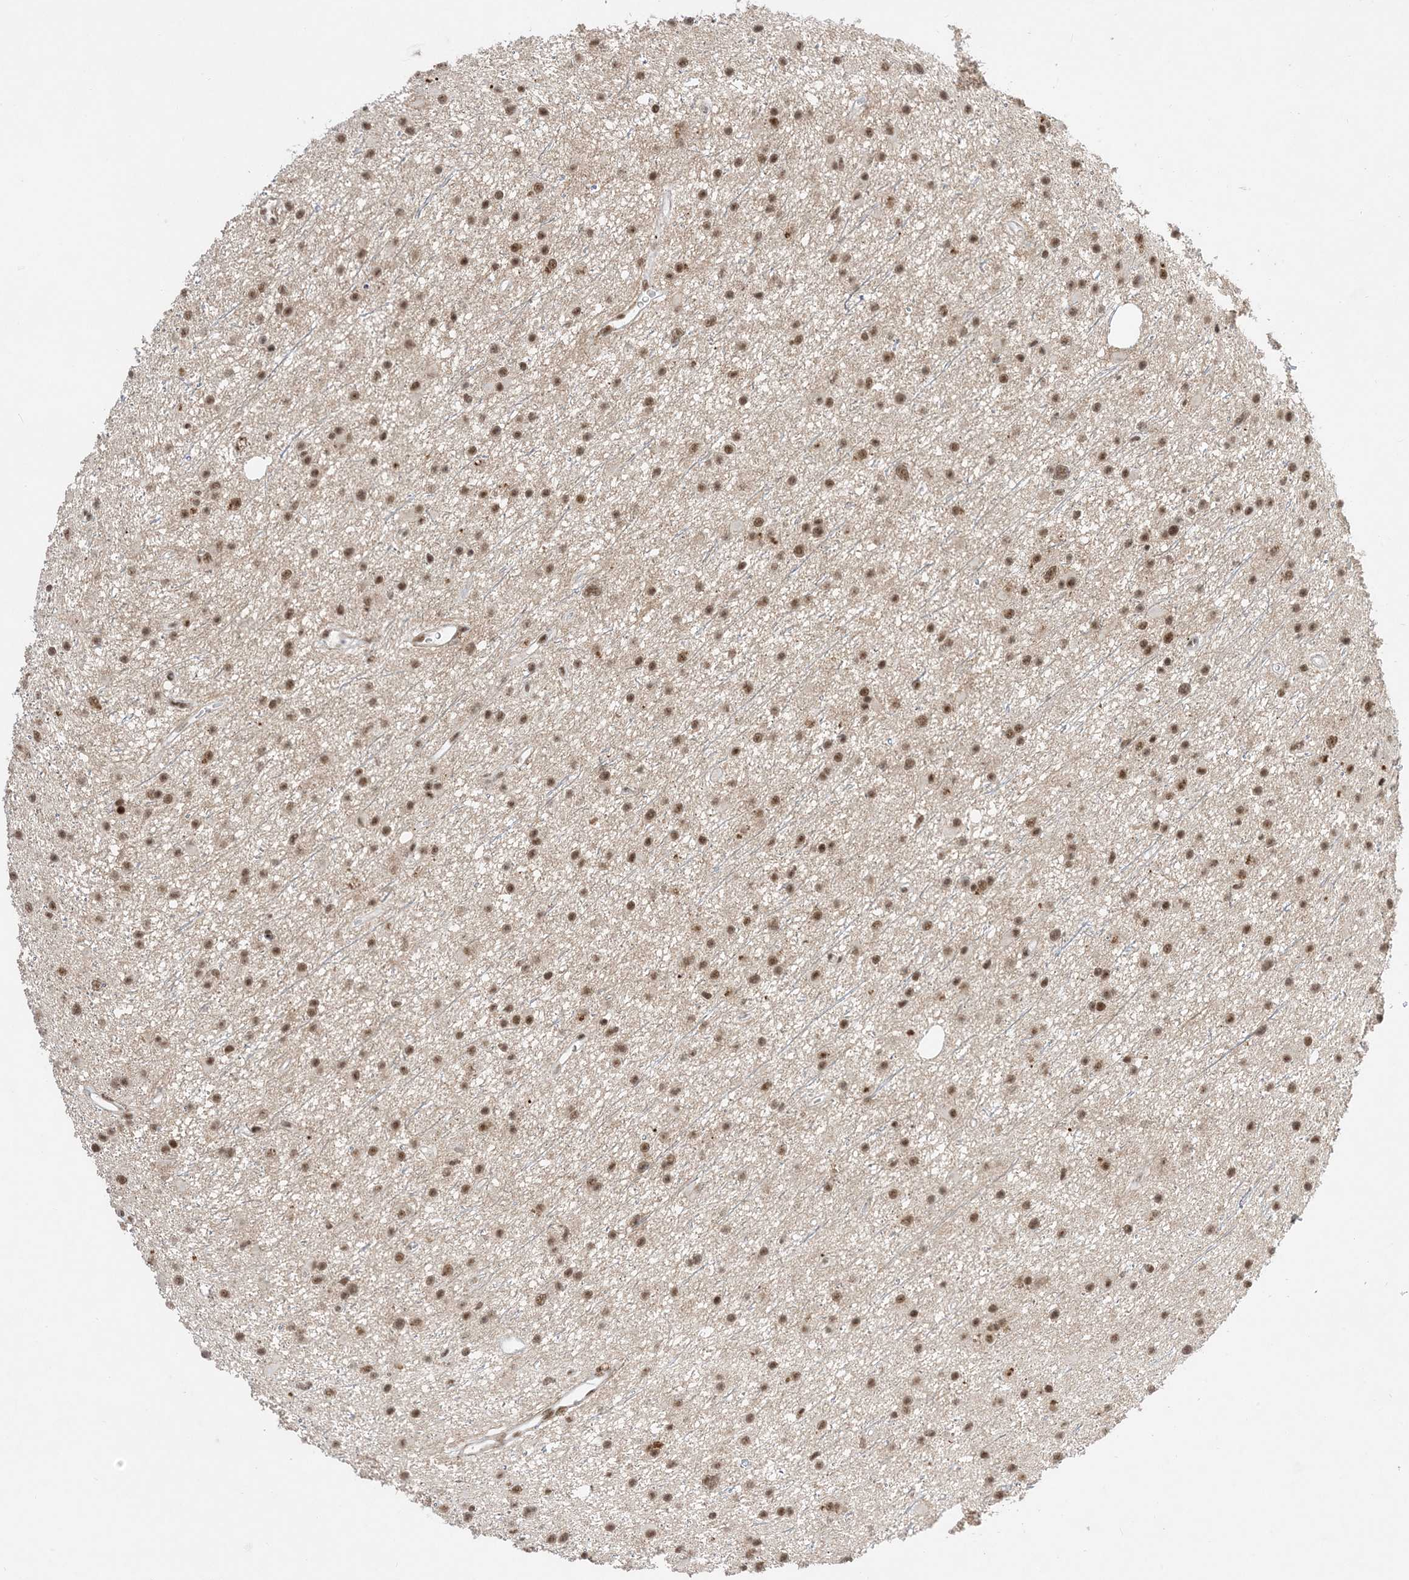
{"staining": {"intensity": "moderate", "quantity": ">75%", "location": "nuclear"}, "tissue": "glioma", "cell_type": "Tumor cells", "image_type": "cancer", "snomed": [{"axis": "morphology", "description": "Glioma, malignant, Low grade"}, {"axis": "topography", "description": "Cerebral cortex"}], "caption": "Protein staining shows moderate nuclear expression in approximately >75% of tumor cells in malignant glioma (low-grade).", "gene": "SF3A3", "patient": {"sex": "female", "age": 39}}